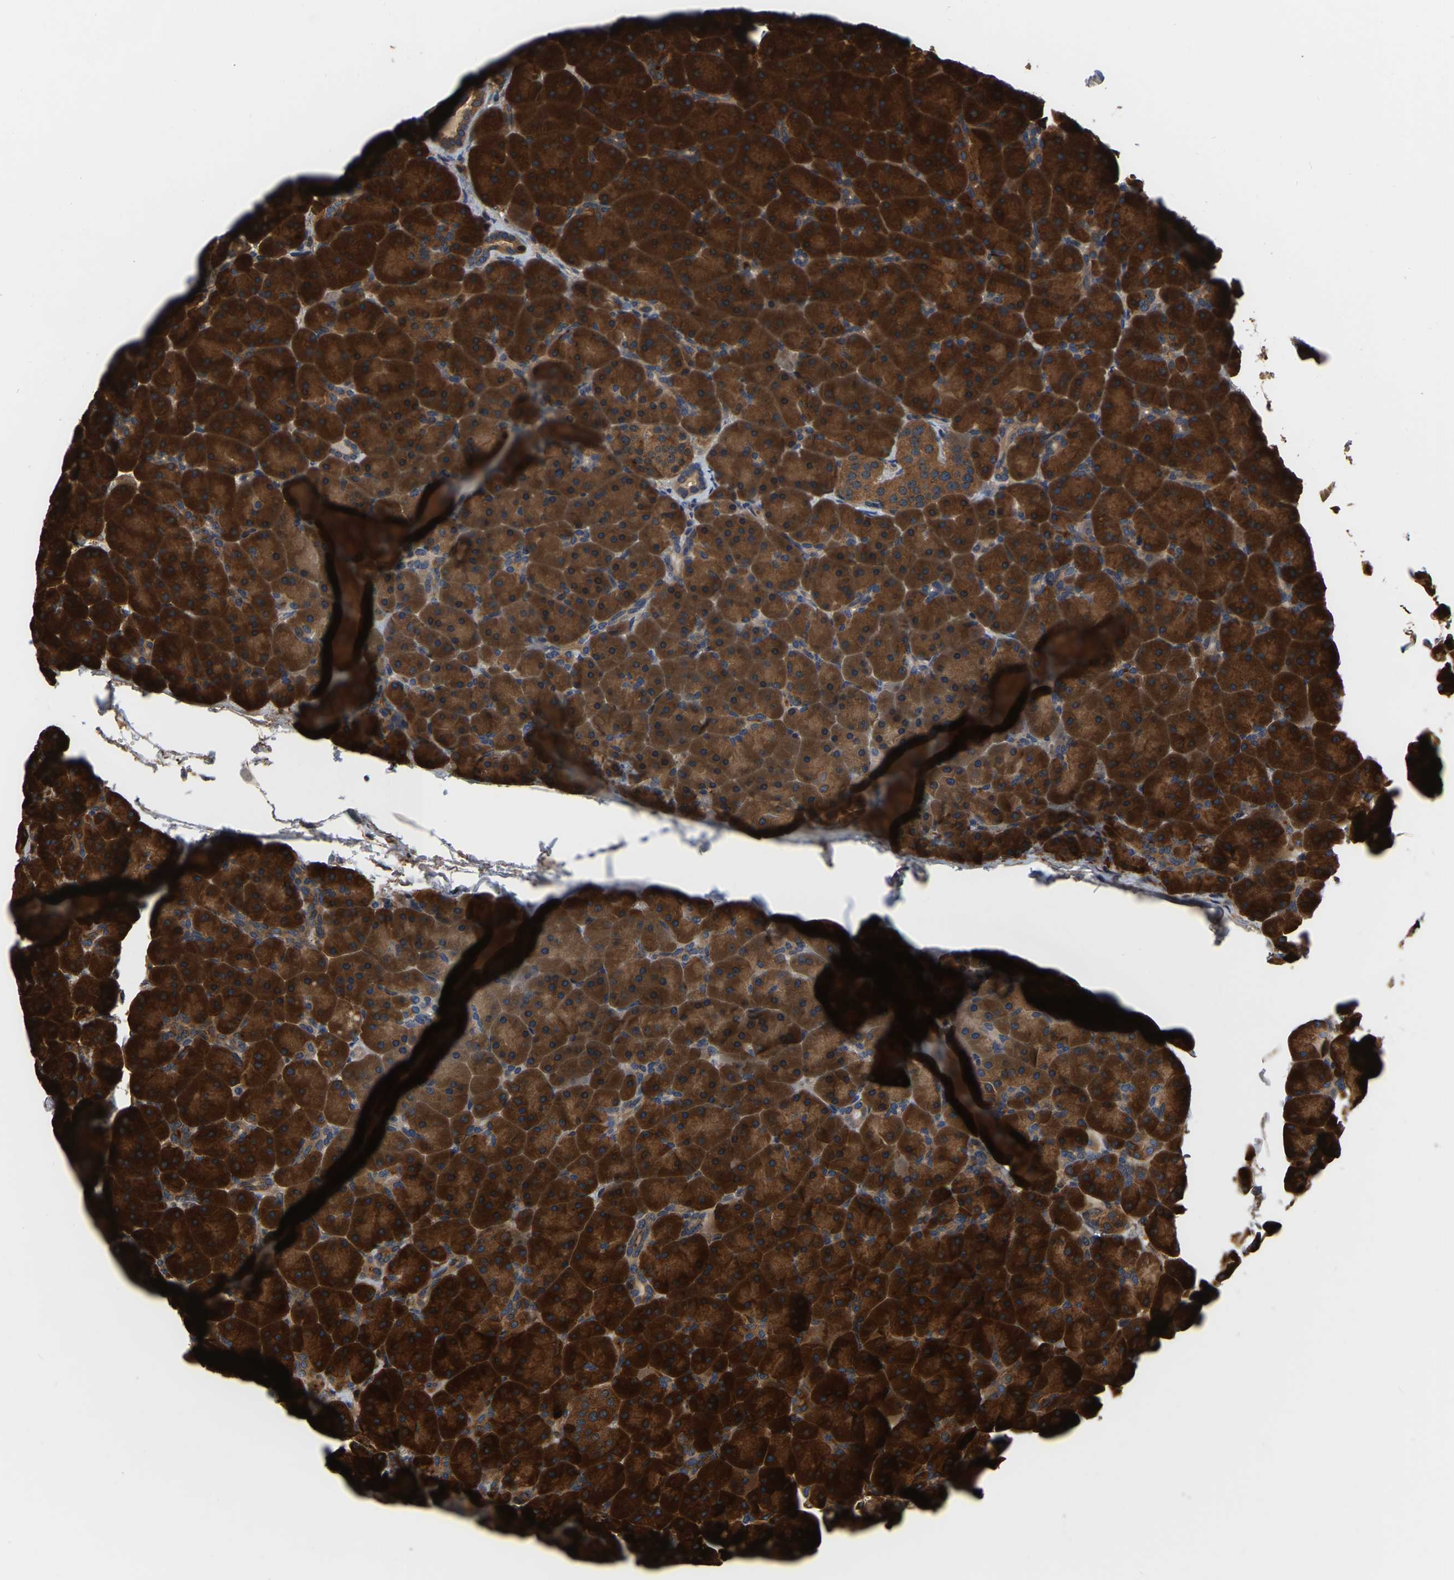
{"staining": {"intensity": "strong", "quantity": ">75%", "location": "cytoplasmic/membranous"}, "tissue": "pancreas", "cell_type": "Exocrine glandular cells", "image_type": "normal", "snomed": [{"axis": "morphology", "description": "Normal tissue, NOS"}, {"axis": "topography", "description": "Pancreas"}], "caption": "Pancreas stained with immunohistochemistry (IHC) displays strong cytoplasmic/membranous positivity in approximately >75% of exocrine glandular cells.", "gene": "GARS1", "patient": {"sex": "male", "age": 66}}